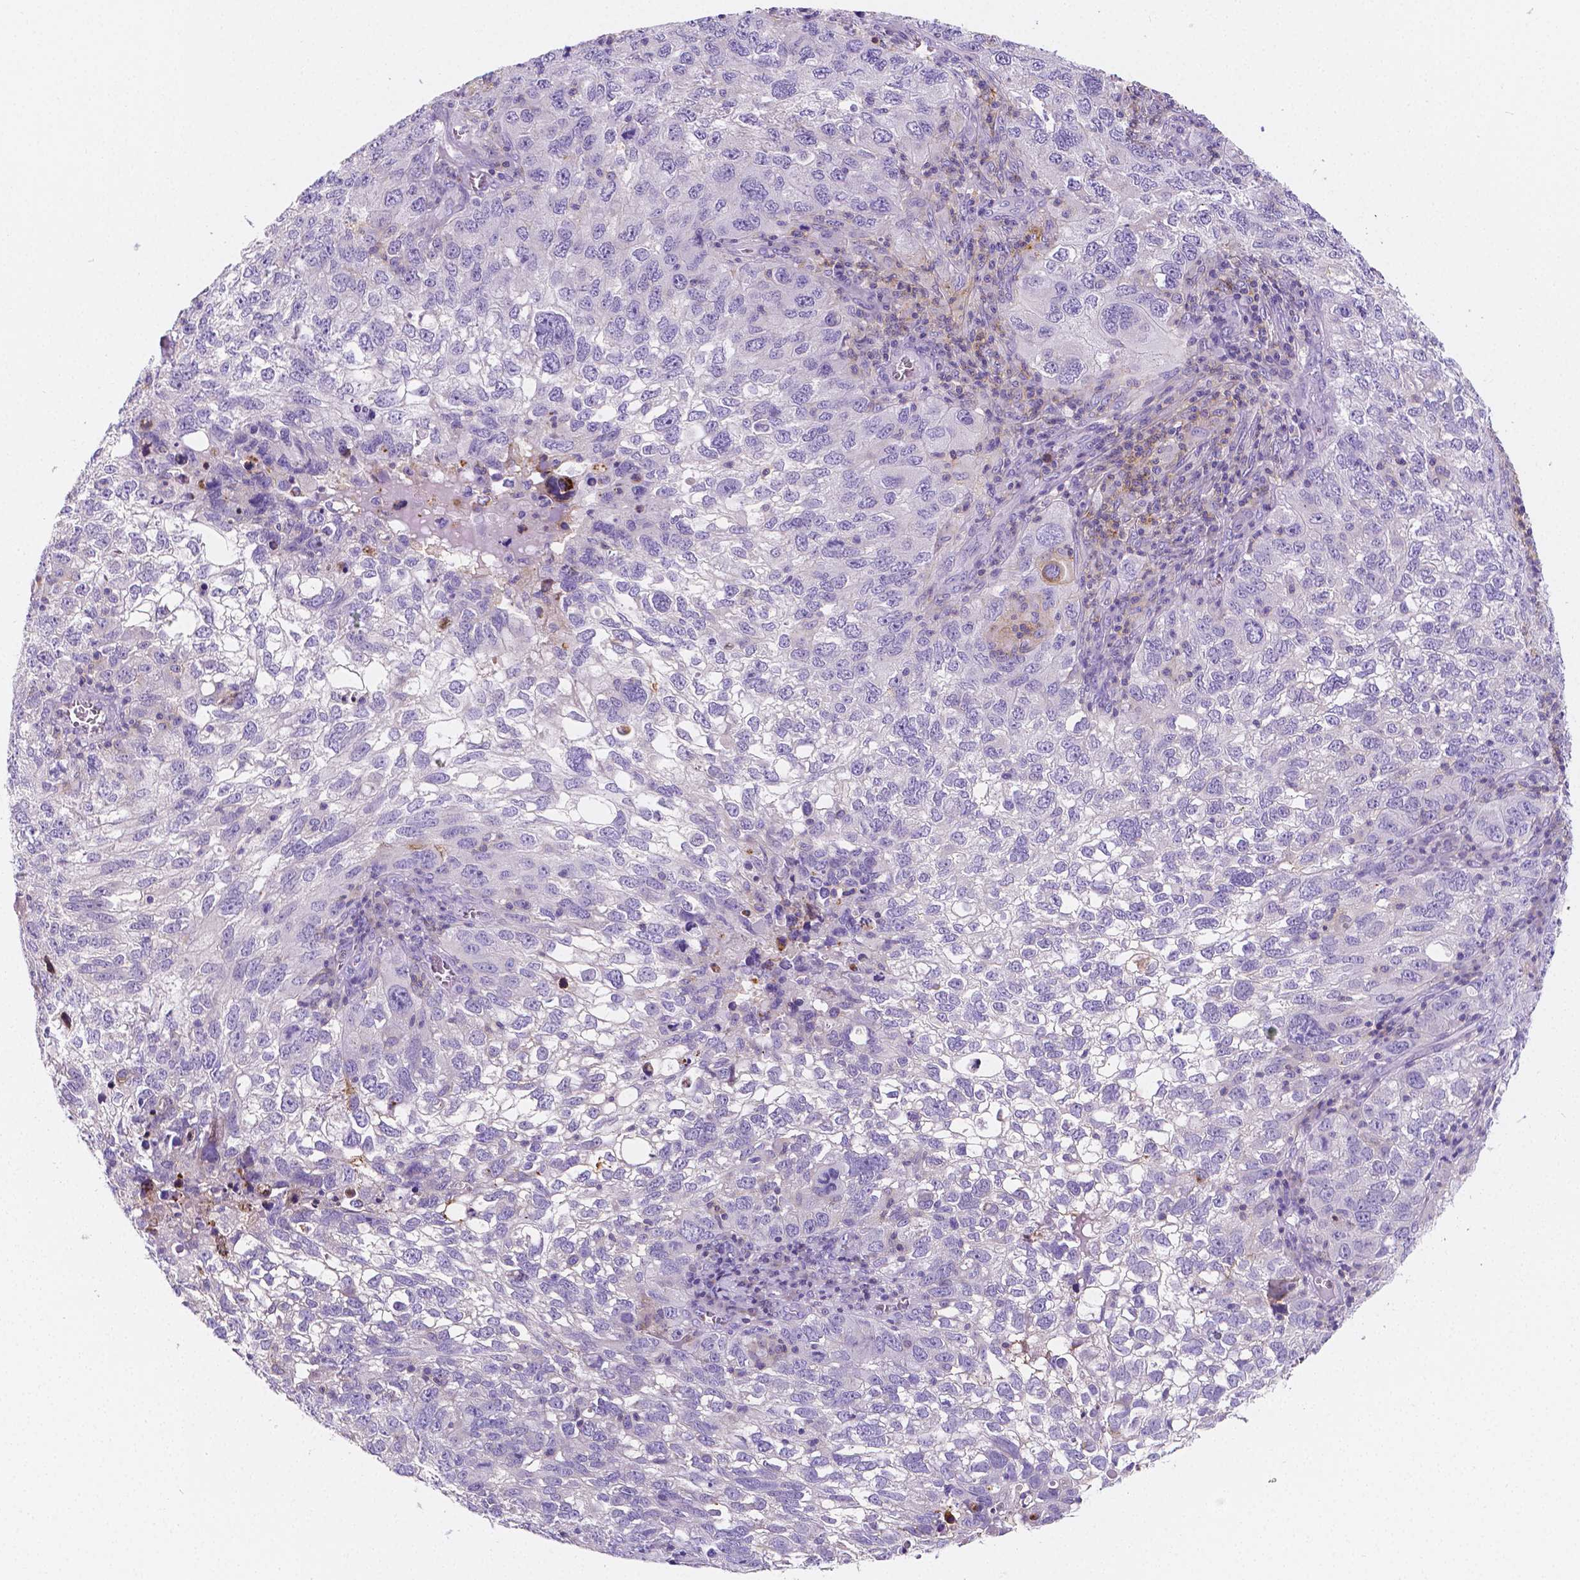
{"staining": {"intensity": "negative", "quantity": "none", "location": "none"}, "tissue": "cervical cancer", "cell_type": "Tumor cells", "image_type": "cancer", "snomed": [{"axis": "morphology", "description": "Squamous cell carcinoma, NOS"}, {"axis": "topography", "description": "Cervix"}], "caption": "Tumor cells show no significant expression in cervical cancer.", "gene": "GABRD", "patient": {"sex": "female", "age": 55}}